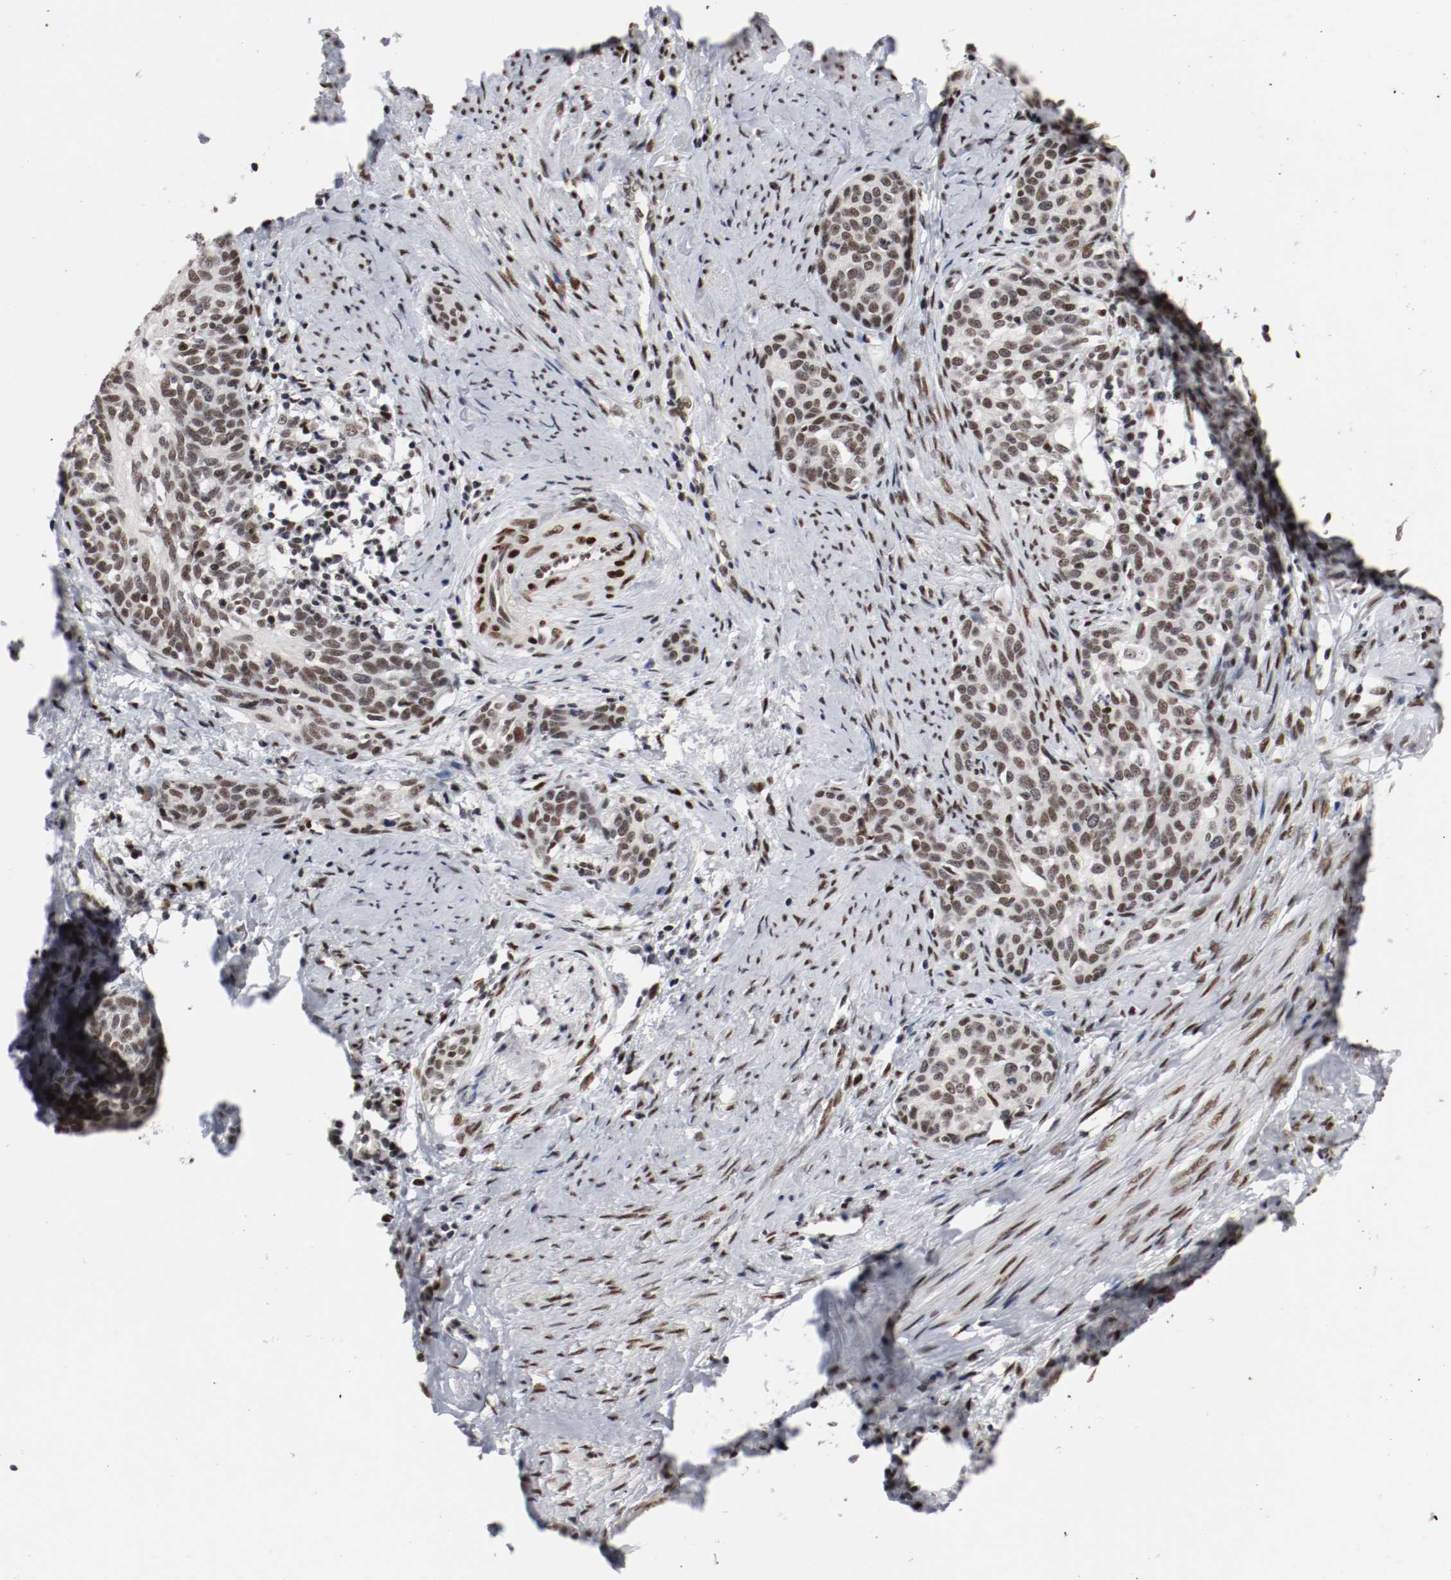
{"staining": {"intensity": "moderate", "quantity": "25%-75%", "location": "nuclear"}, "tissue": "cervical cancer", "cell_type": "Tumor cells", "image_type": "cancer", "snomed": [{"axis": "morphology", "description": "Squamous cell carcinoma, NOS"}, {"axis": "morphology", "description": "Adenocarcinoma, NOS"}, {"axis": "topography", "description": "Cervix"}], "caption": "Protein staining exhibits moderate nuclear positivity in about 25%-75% of tumor cells in cervical cancer (squamous cell carcinoma). (Brightfield microscopy of DAB IHC at high magnification).", "gene": "MEF2D", "patient": {"sex": "female", "age": 52}}